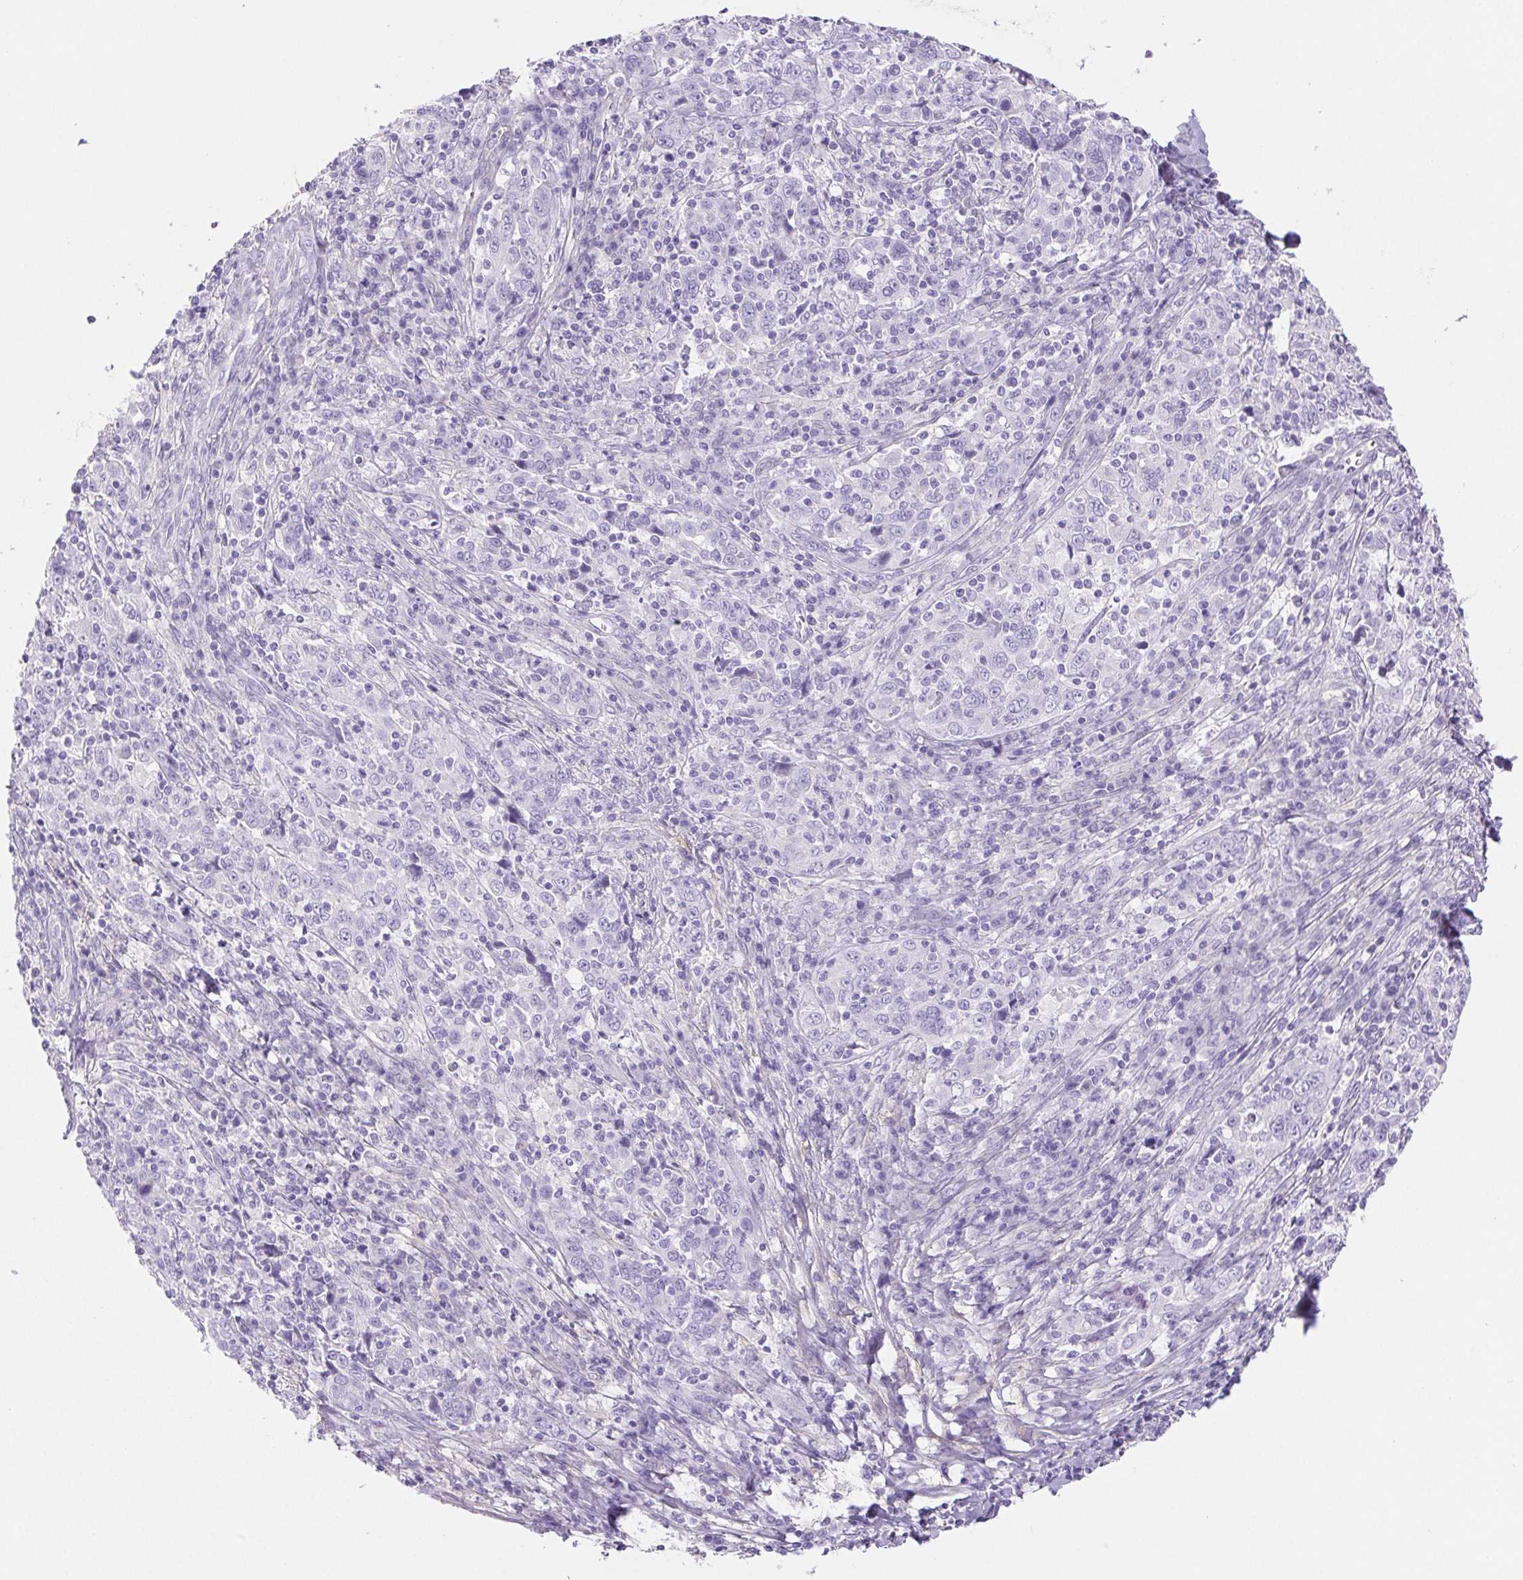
{"staining": {"intensity": "negative", "quantity": "none", "location": "none"}, "tissue": "cervical cancer", "cell_type": "Tumor cells", "image_type": "cancer", "snomed": [{"axis": "morphology", "description": "Squamous cell carcinoma, NOS"}, {"axis": "topography", "description": "Cervix"}], "caption": "Tumor cells are negative for brown protein staining in squamous cell carcinoma (cervical).", "gene": "PNLIP", "patient": {"sex": "female", "age": 46}}